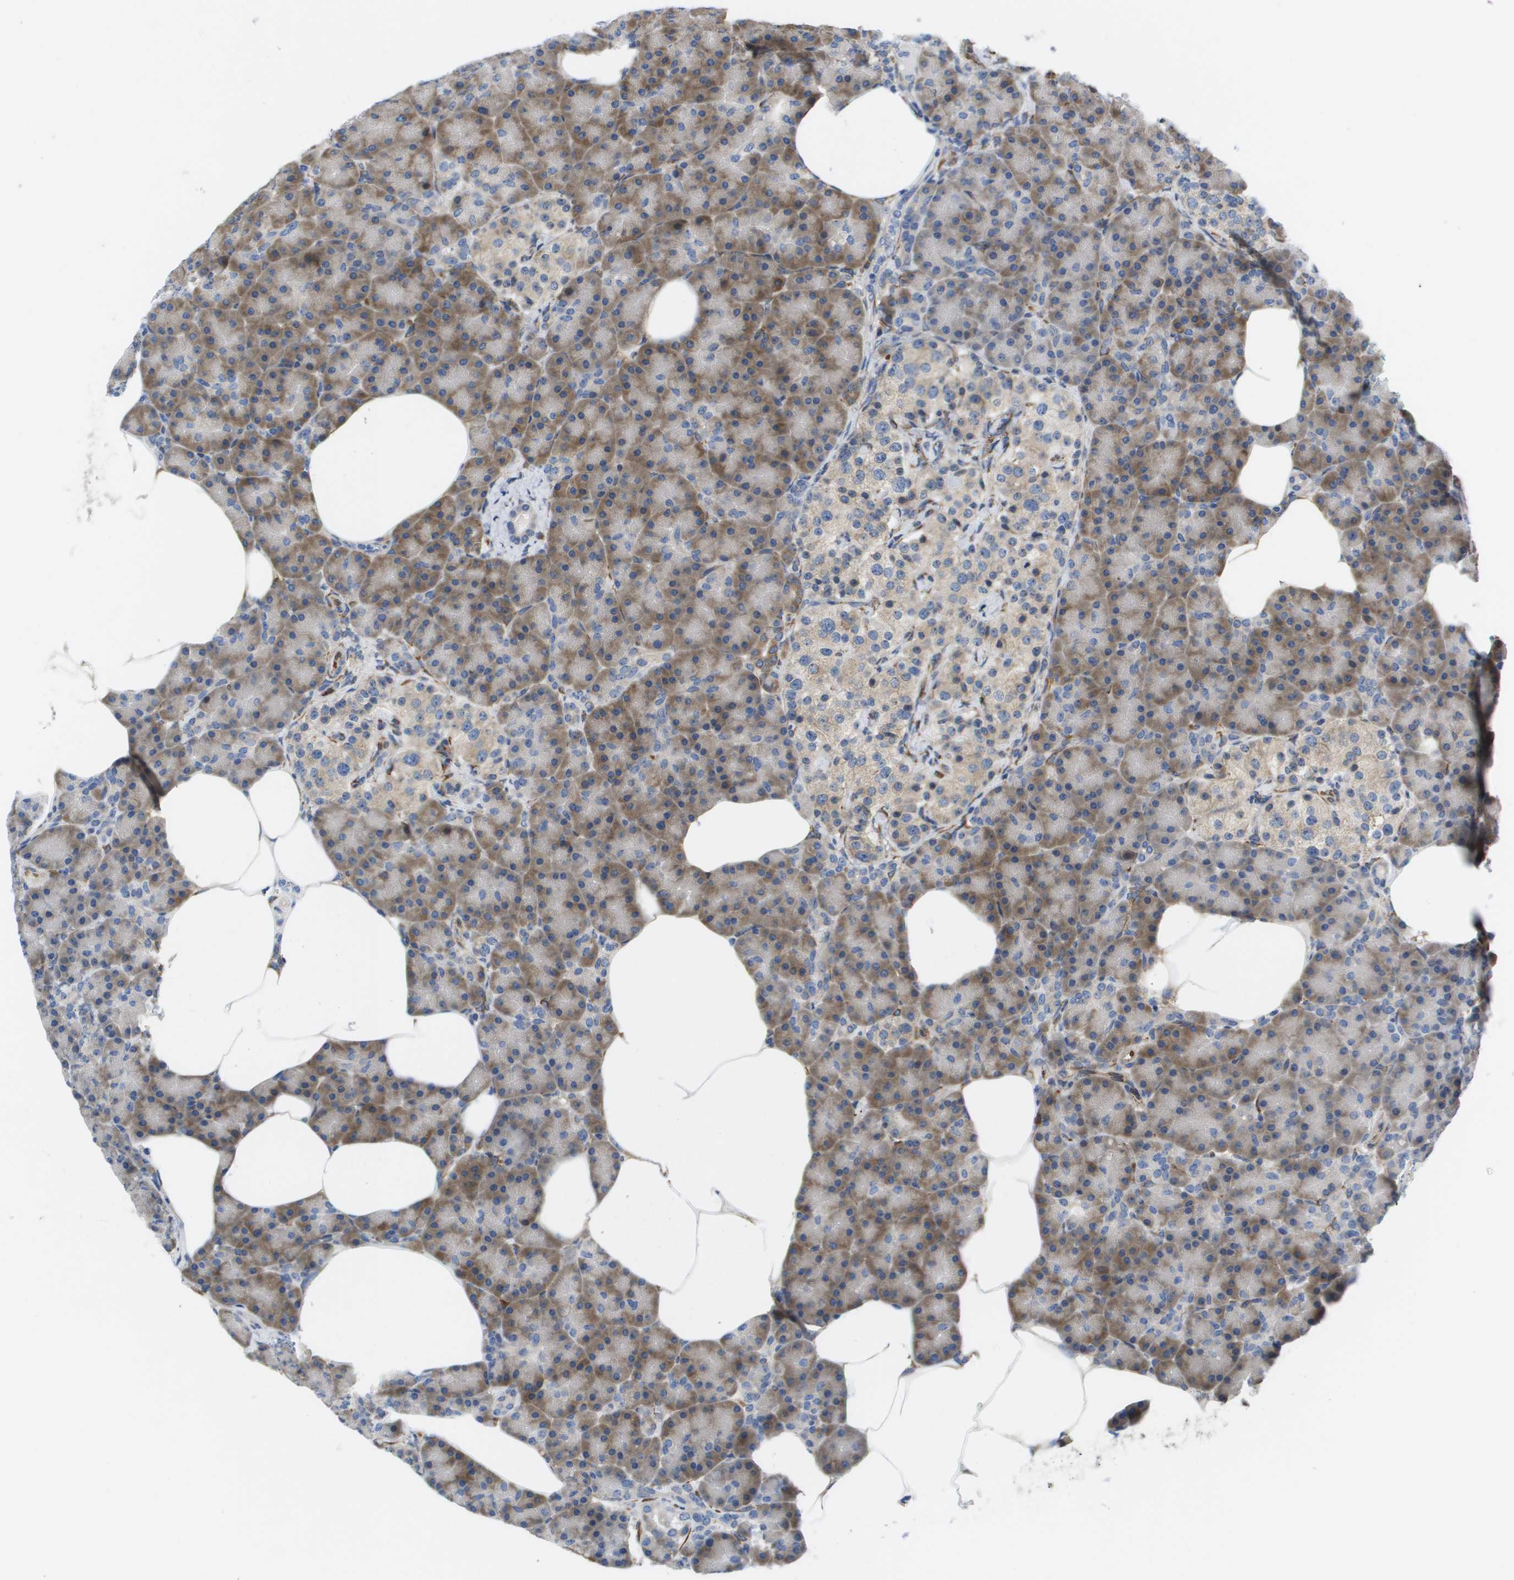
{"staining": {"intensity": "moderate", "quantity": "25%-75%", "location": "cytoplasmic/membranous"}, "tissue": "pancreas", "cell_type": "Exocrine glandular cells", "image_type": "normal", "snomed": [{"axis": "morphology", "description": "Normal tissue, NOS"}, {"axis": "topography", "description": "Pancreas"}], "caption": "Immunohistochemistry micrograph of normal pancreas stained for a protein (brown), which displays medium levels of moderate cytoplasmic/membranous expression in about 25%-75% of exocrine glandular cells.", "gene": "ST3GAL2", "patient": {"sex": "female", "age": 70}}